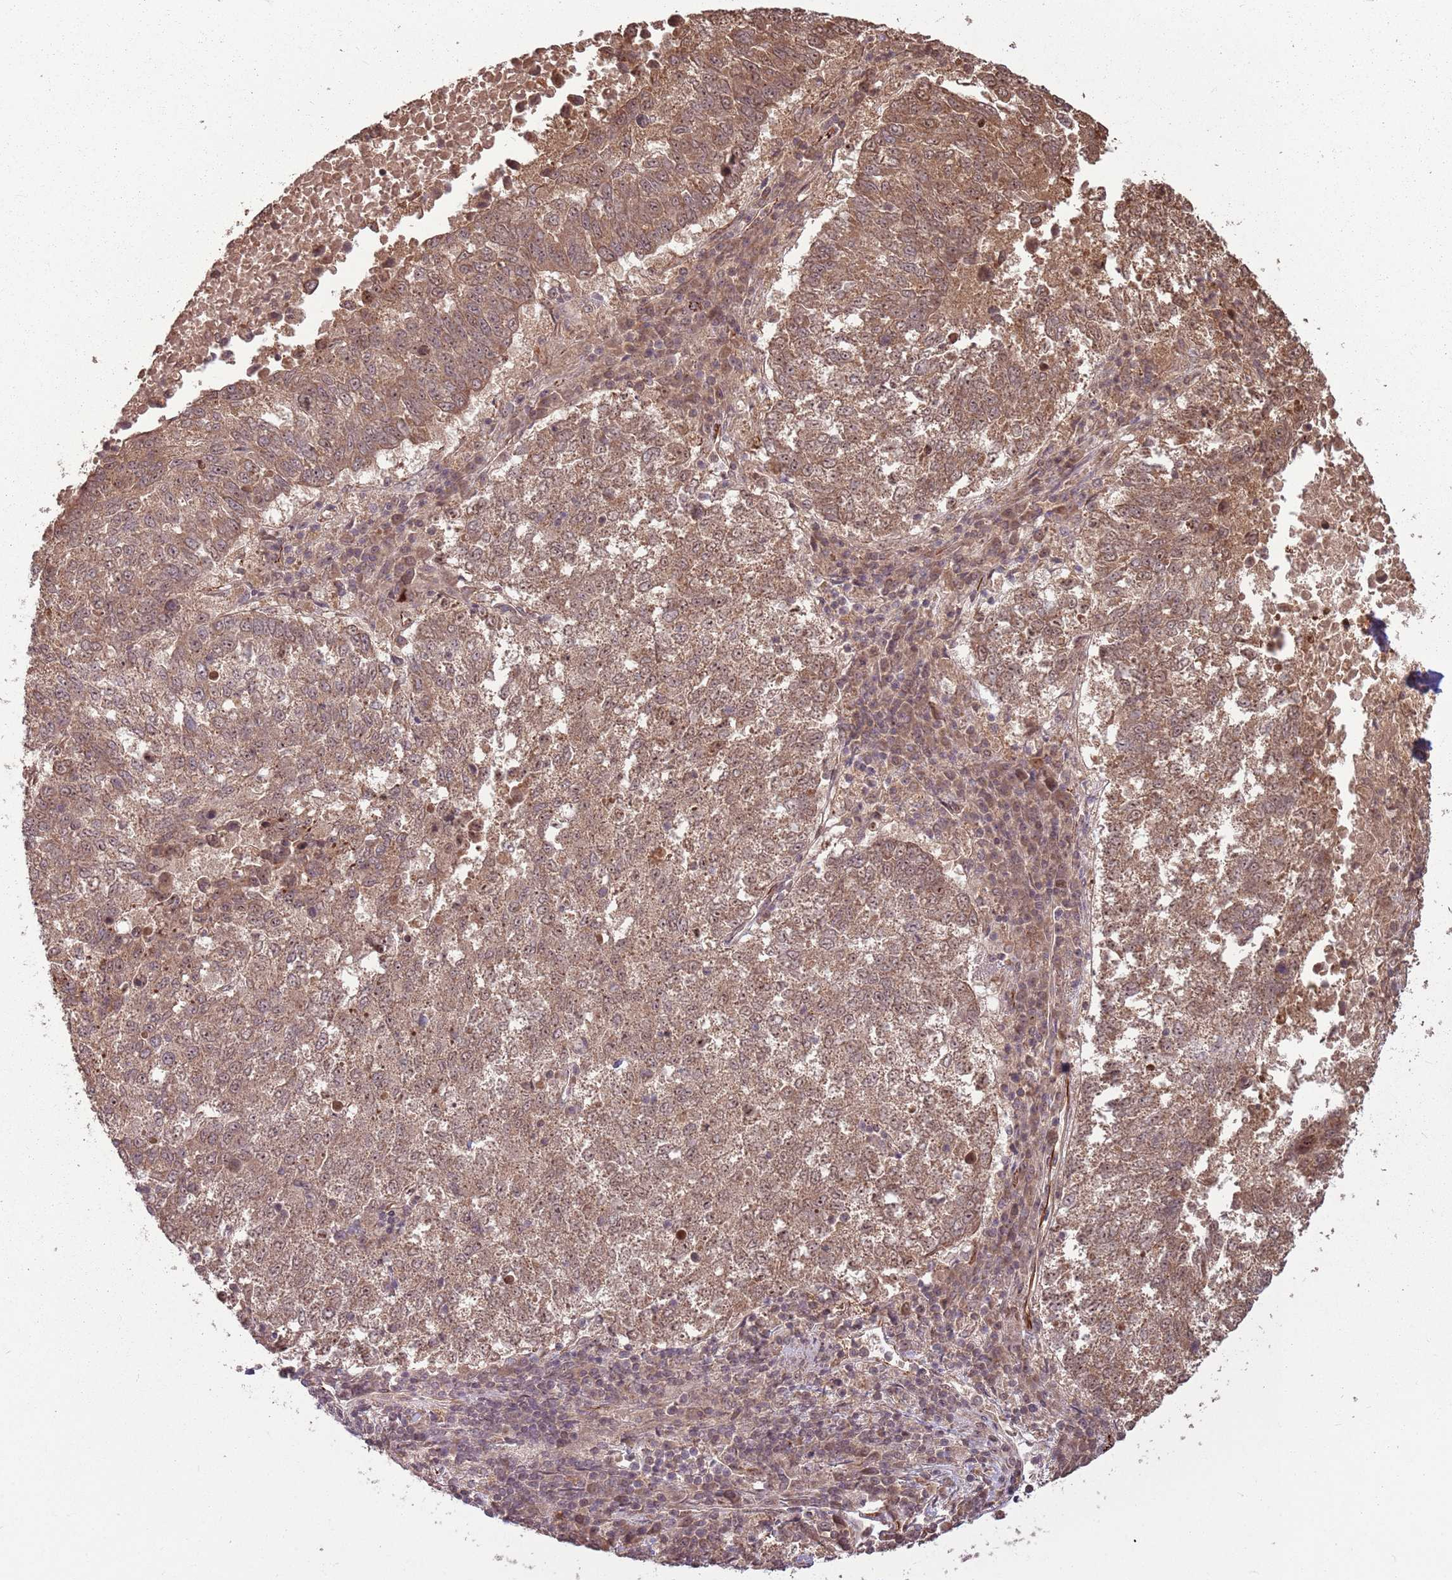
{"staining": {"intensity": "moderate", "quantity": ">75%", "location": "cytoplasmic/membranous,nuclear"}, "tissue": "lung cancer", "cell_type": "Tumor cells", "image_type": "cancer", "snomed": [{"axis": "morphology", "description": "Squamous cell carcinoma, NOS"}, {"axis": "topography", "description": "Lung"}], "caption": "IHC (DAB (3,3'-diaminobenzidine)) staining of lung cancer (squamous cell carcinoma) displays moderate cytoplasmic/membranous and nuclear protein staining in approximately >75% of tumor cells.", "gene": "ADAMTS3", "patient": {"sex": "male", "age": 73}}